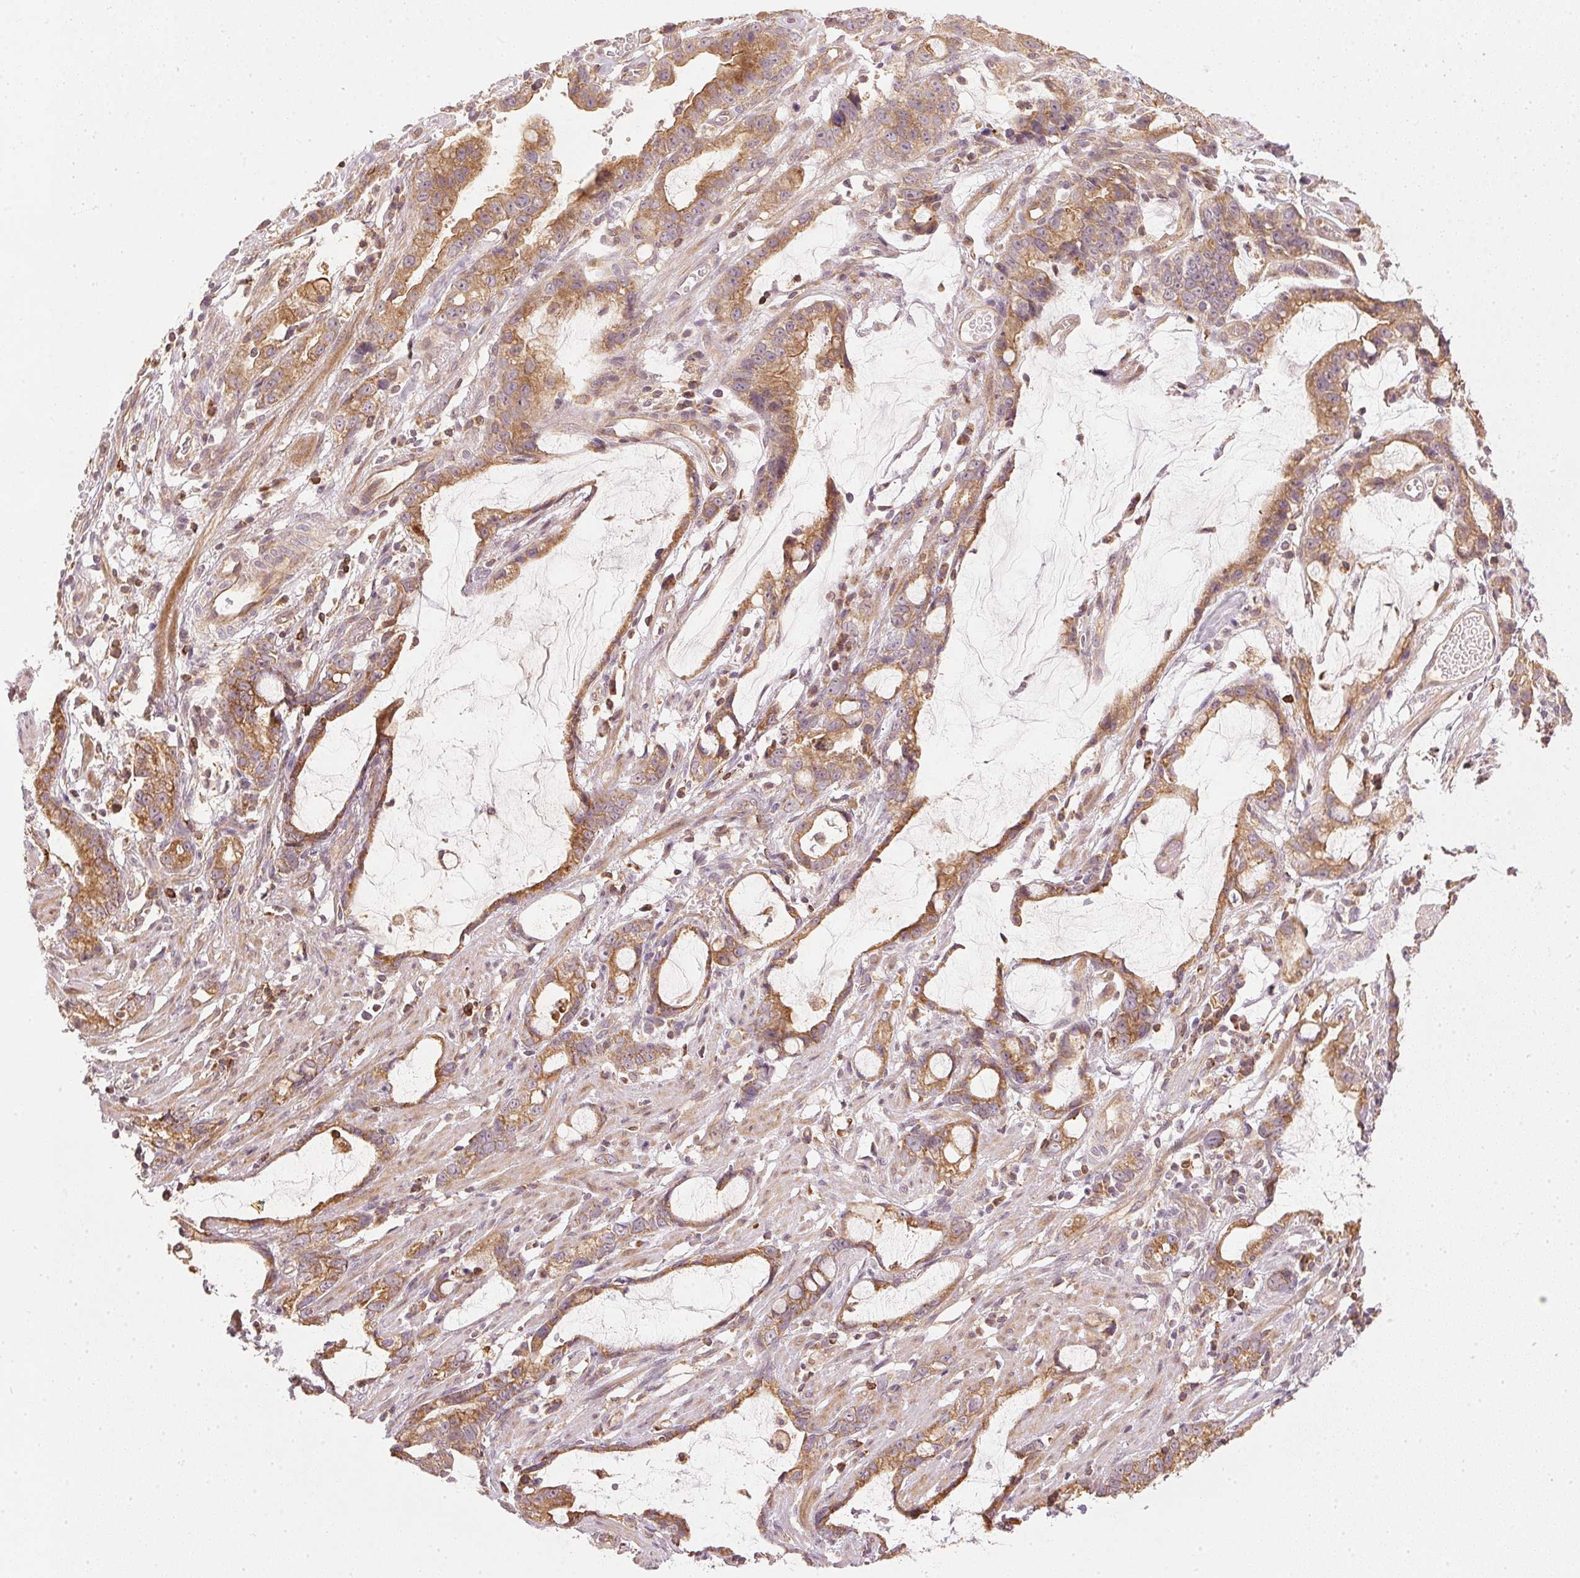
{"staining": {"intensity": "moderate", "quantity": ">75%", "location": "cytoplasmic/membranous"}, "tissue": "stomach cancer", "cell_type": "Tumor cells", "image_type": "cancer", "snomed": [{"axis": "morphology", "description": "Adenocarcinoma, NOS"}, {"axis": "topography", "description": "Stomach"}], "caption": "Protein positivity by immunohistochemistry (IHC) reveals moderate cytoplasmic/membranous expression in approximately >75% of tumor cells in stomach cancer (adenocarcinoma).", "gene": "NADK2", "patient": {"sex": "male", "age": 55}}